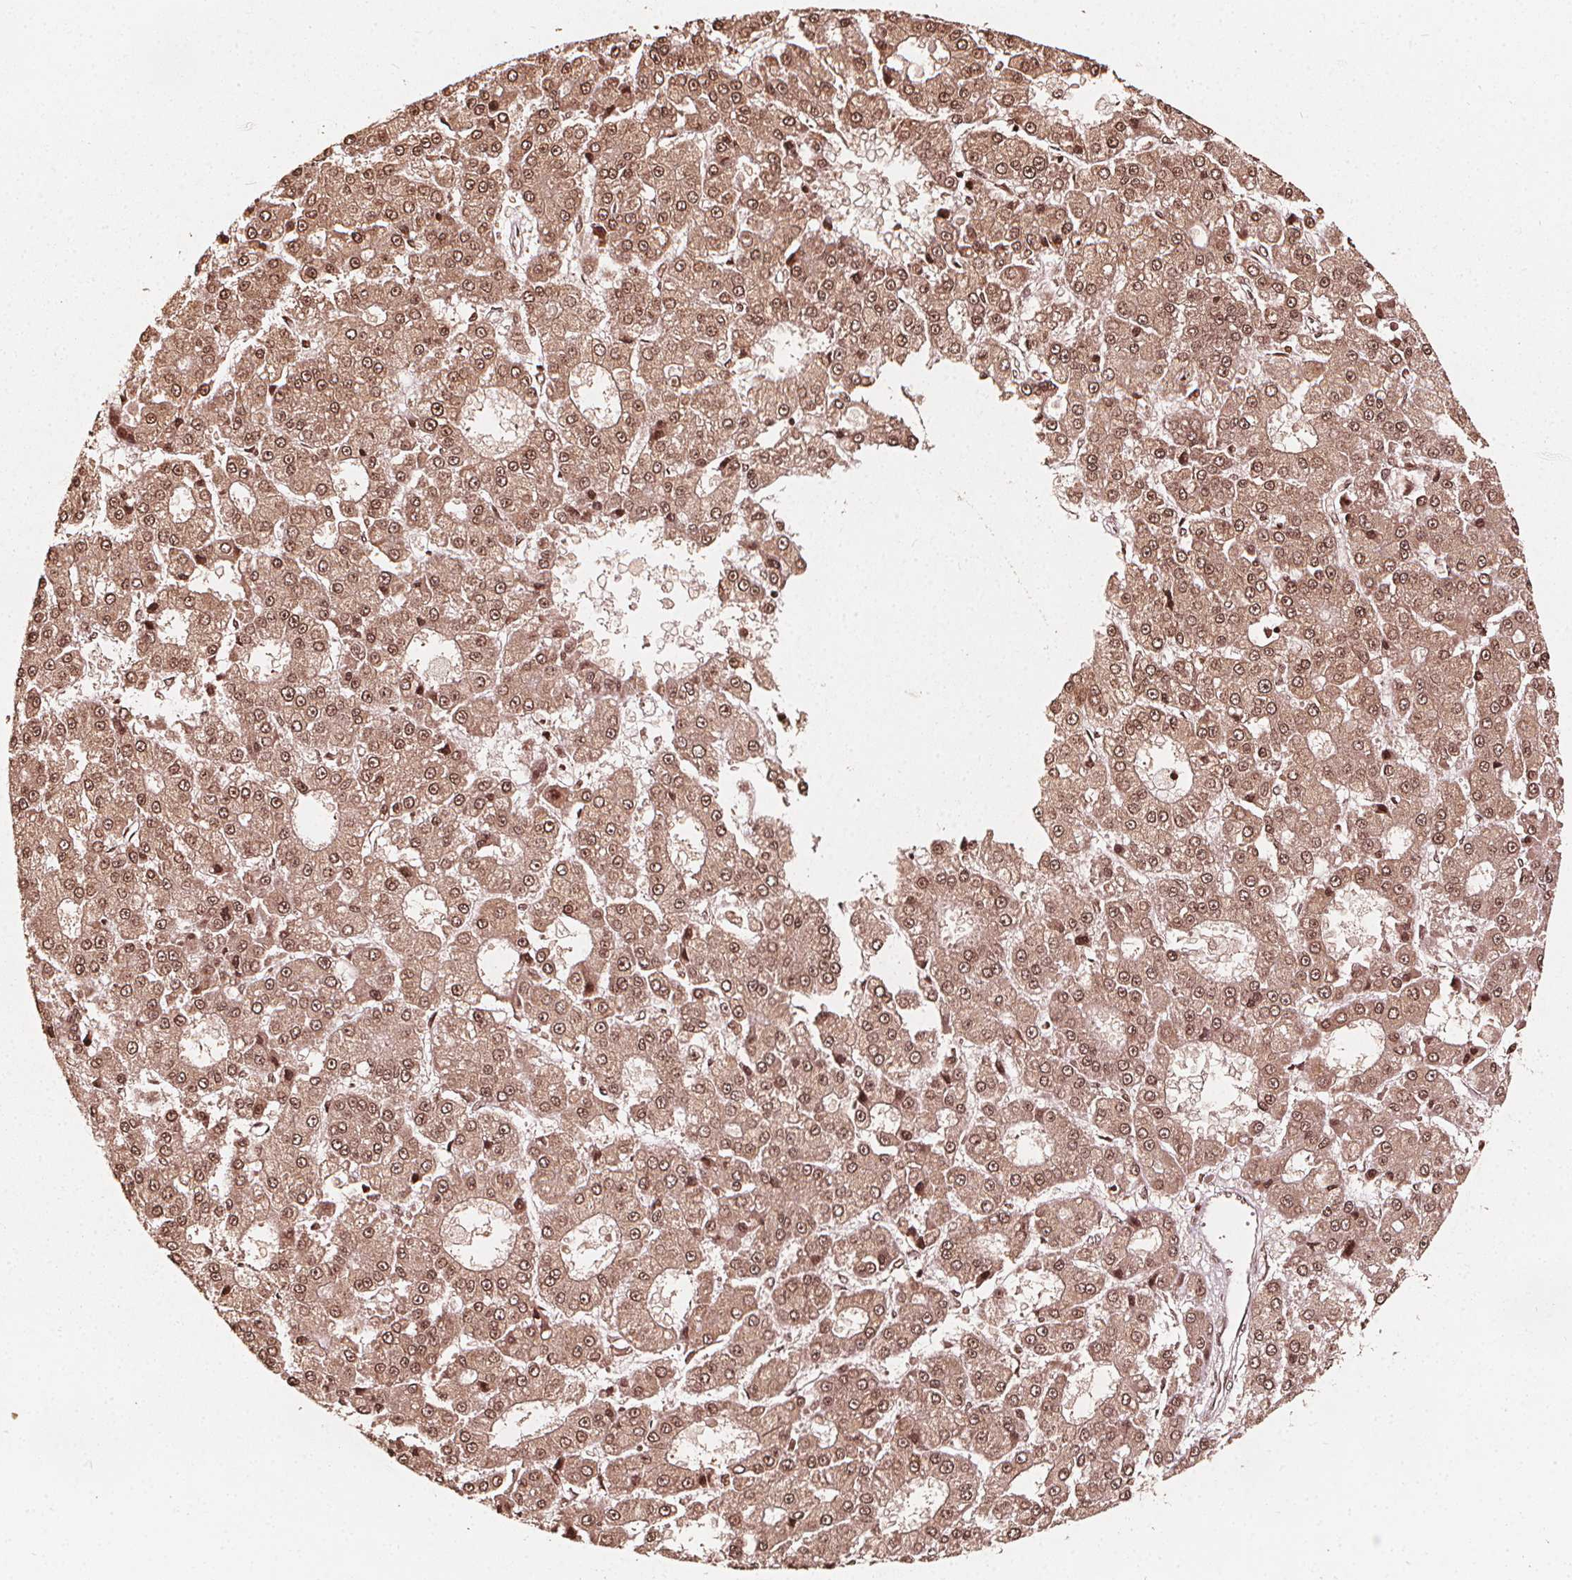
{"staining": {"intensity": "moderate", "quantity": "<25%", "location": "cytoplasmic/membranous,nuclear"}, "tissue": "liver cancer", "cell_type": "Tumor cells", "image_type": "cancer", "snomed": [{"axis": "morphology", "description": "Carcinoma, Hepatocellular, NOS"}, {"axis": "topography", "description": "Liver"}], "caption": "Immunohistochemical staining of human liver cancer reveals moderate cytoplasmic/membranous and nuclear protein staining in approximately <25% of tumor cells. (Stains: DAB (3,3'-diaminobenzidine) in brown, nuclei in blue, Microscopy: brightfield microscopy at high magnification).", "gene": "H3C14", "patient": {"sex": "male", "age": 70}}